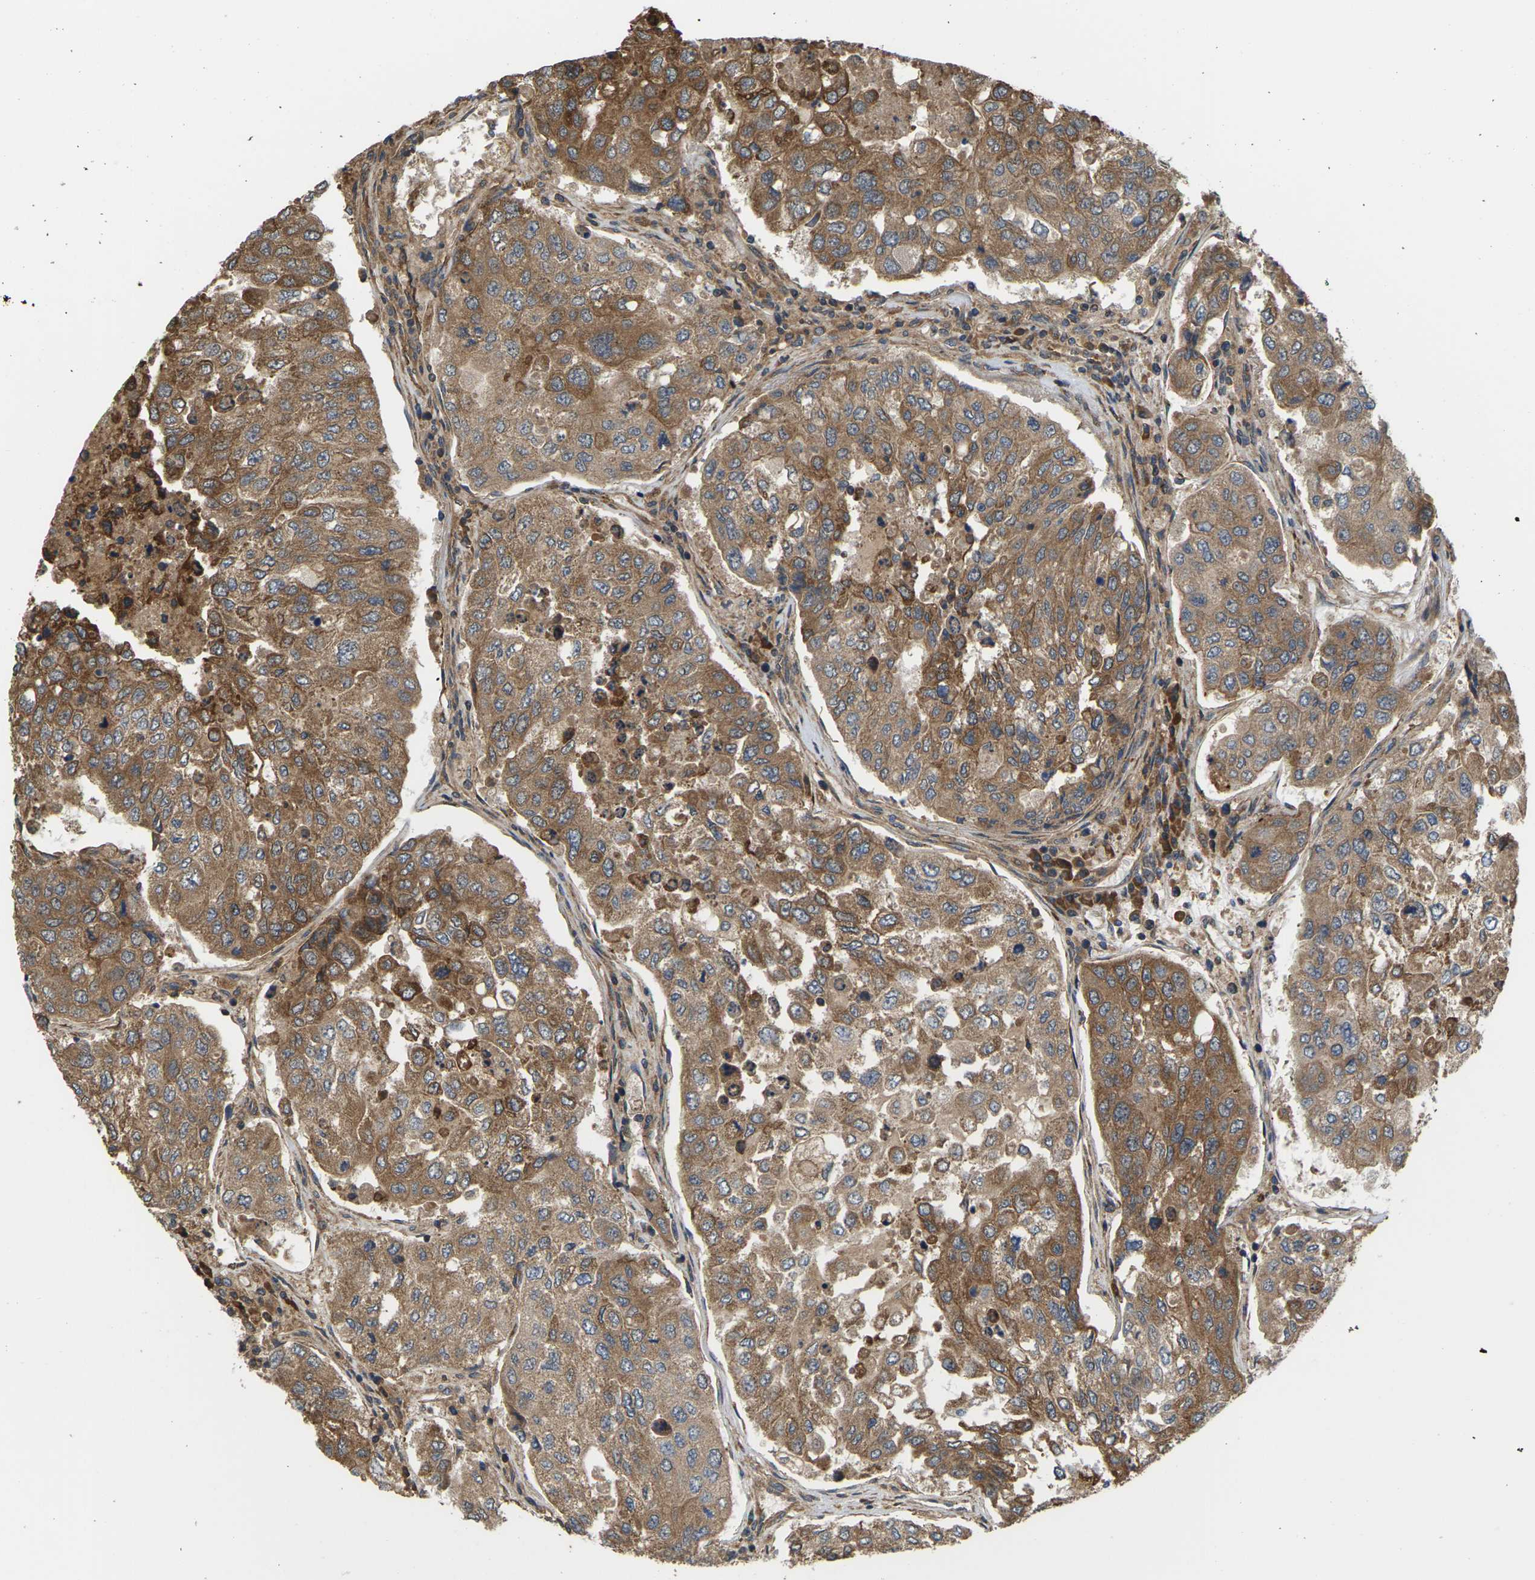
{"staining": {"intensity": "moderate", "quantity": ">75%", "location": "cytoplasmic/membranous"}, "tissue": "urothelial cancer", "cell_type": "Tumor cells", "image_type": "cancer", "snomed": [{"axis": "morphology", "description": "Urothelial carcinoma, High grade"}, {"axis": "topography", "description": "Lymph node"}, {"axis": "topography", "description": "Urinary bladder"}], "caption": "Immunohistochemistry image of high-grade urothelial carcinoma stained for a protein (brown), which displays medium levels of moderate cytoplasmic/membranous expression in approximately >75% of tumor cells.", "gene": "NRAS", "patient": {"sex": "male", "age": 51}}